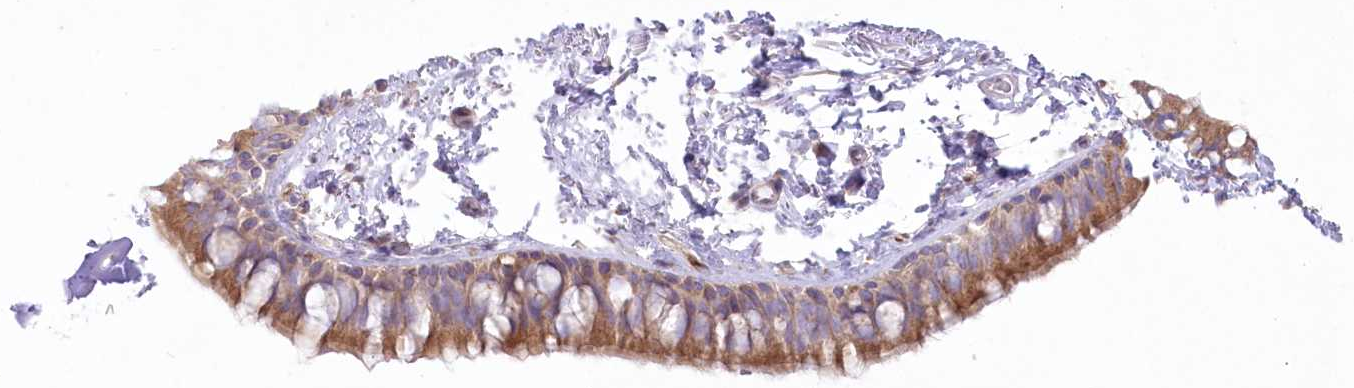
{"staining": {"intensity": "moderate", "quantity": ">75%", "location": "cytoplasmic/membranous"}, "tissue": "bronchus", "cell_type": "Respiratory epithelial cells", "image_type": "normal", "snomed": [{"axis": "morphology", "description": "Normal tissue, NOS"}, {"axis": "topography", "description": "Cartilage tissue"}, {"axis": "topography", "description": "Bronchus"}], "caption": "Immunohistochemistry (IHC) photomicrograph of benign human bronchus stained for a protein (brown), which displays medium levels of moderate cytoplasmic/membranous expression in approximately >75% of respiratory epithelial cells.", "gene": "ZNF843", "patient": {"sex": "female", "age": 73}}